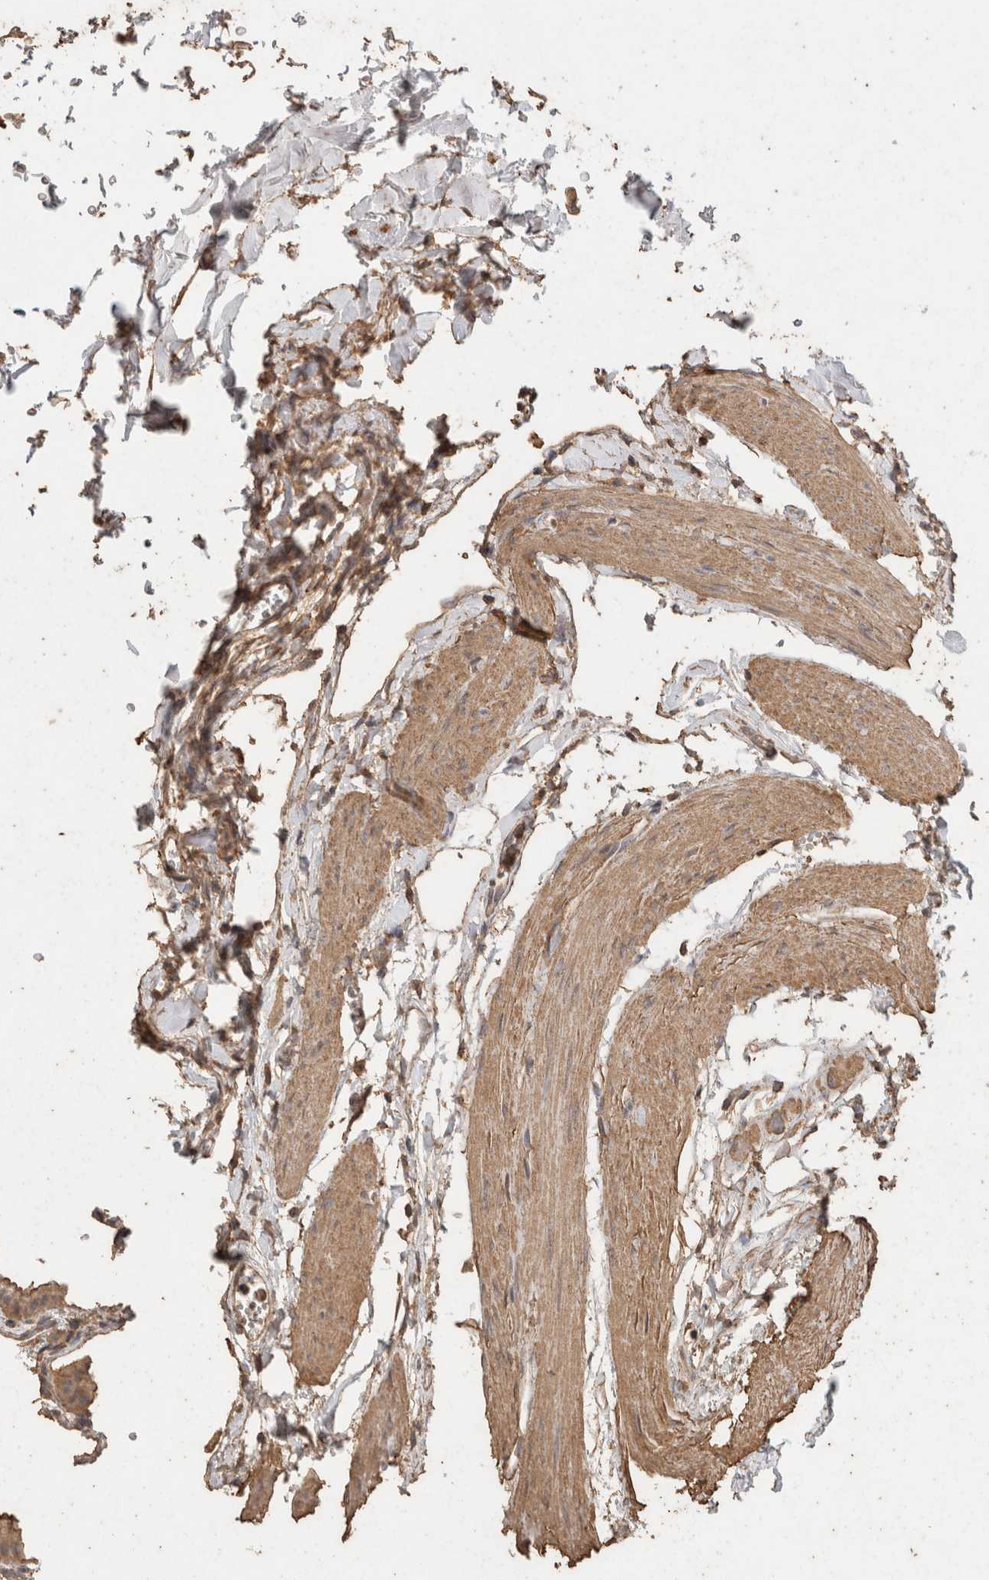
{"staining": {"intensity": "strong", "quantity": ">75%", "location": "cytoplasmic/membranous"}, "tissue": "gallbladder", "cell_type": "Glandular cells", "image_type": "normal", "snomed": [{"axis": "morphology", "description": "Normal tissue, NOS"}, {"axis": "topography", "description": "Gallbladder"}], "caption": "Normal gallbladder shows strong cytoplasmic/membranous expression in about >75% of glandular cells, visualized by immunohistochemistry.", "gene": "CX3CL1", "patient": {"sex": "female", "age": 64}}